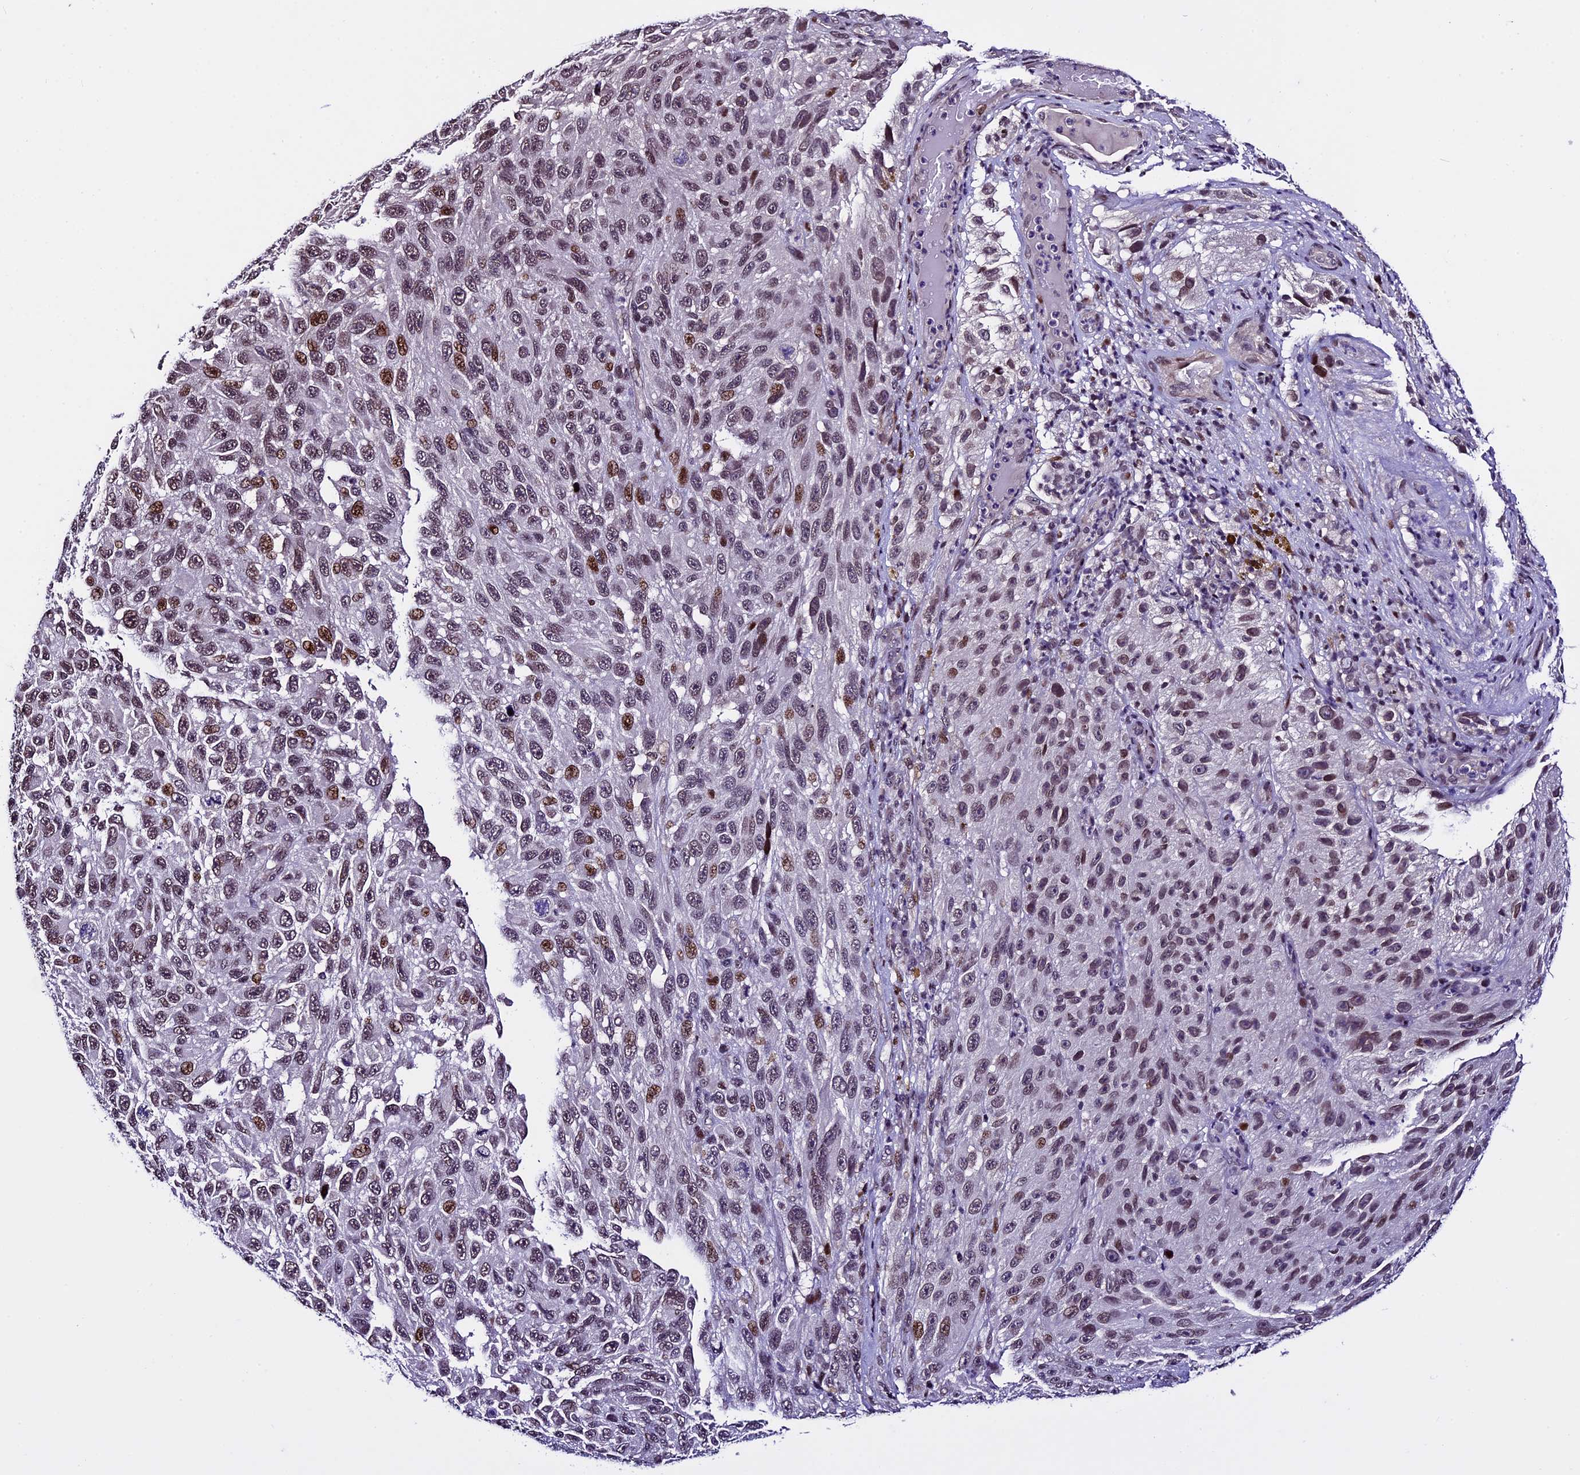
{"staining": {"intensity": "moderate", "quantity": ">75%", "location": "nuclear"}, "tissue": "melanoma", "cell_type": "Tumor cells", "image_type": "cancer", "snomed": [{"axis": "morphology", "description": "Malignant melanoma, NOS"}, {"axis": "topography", "description": "Skin"}], "caption": "The image displays a brown stain indicating the presence of a protein in the nuclear of tumor cells in malignant melanoma. Nuclei are stained in blue.", "gene": "TCP11L2", "patient": {"sex": "female", "age": 96}}